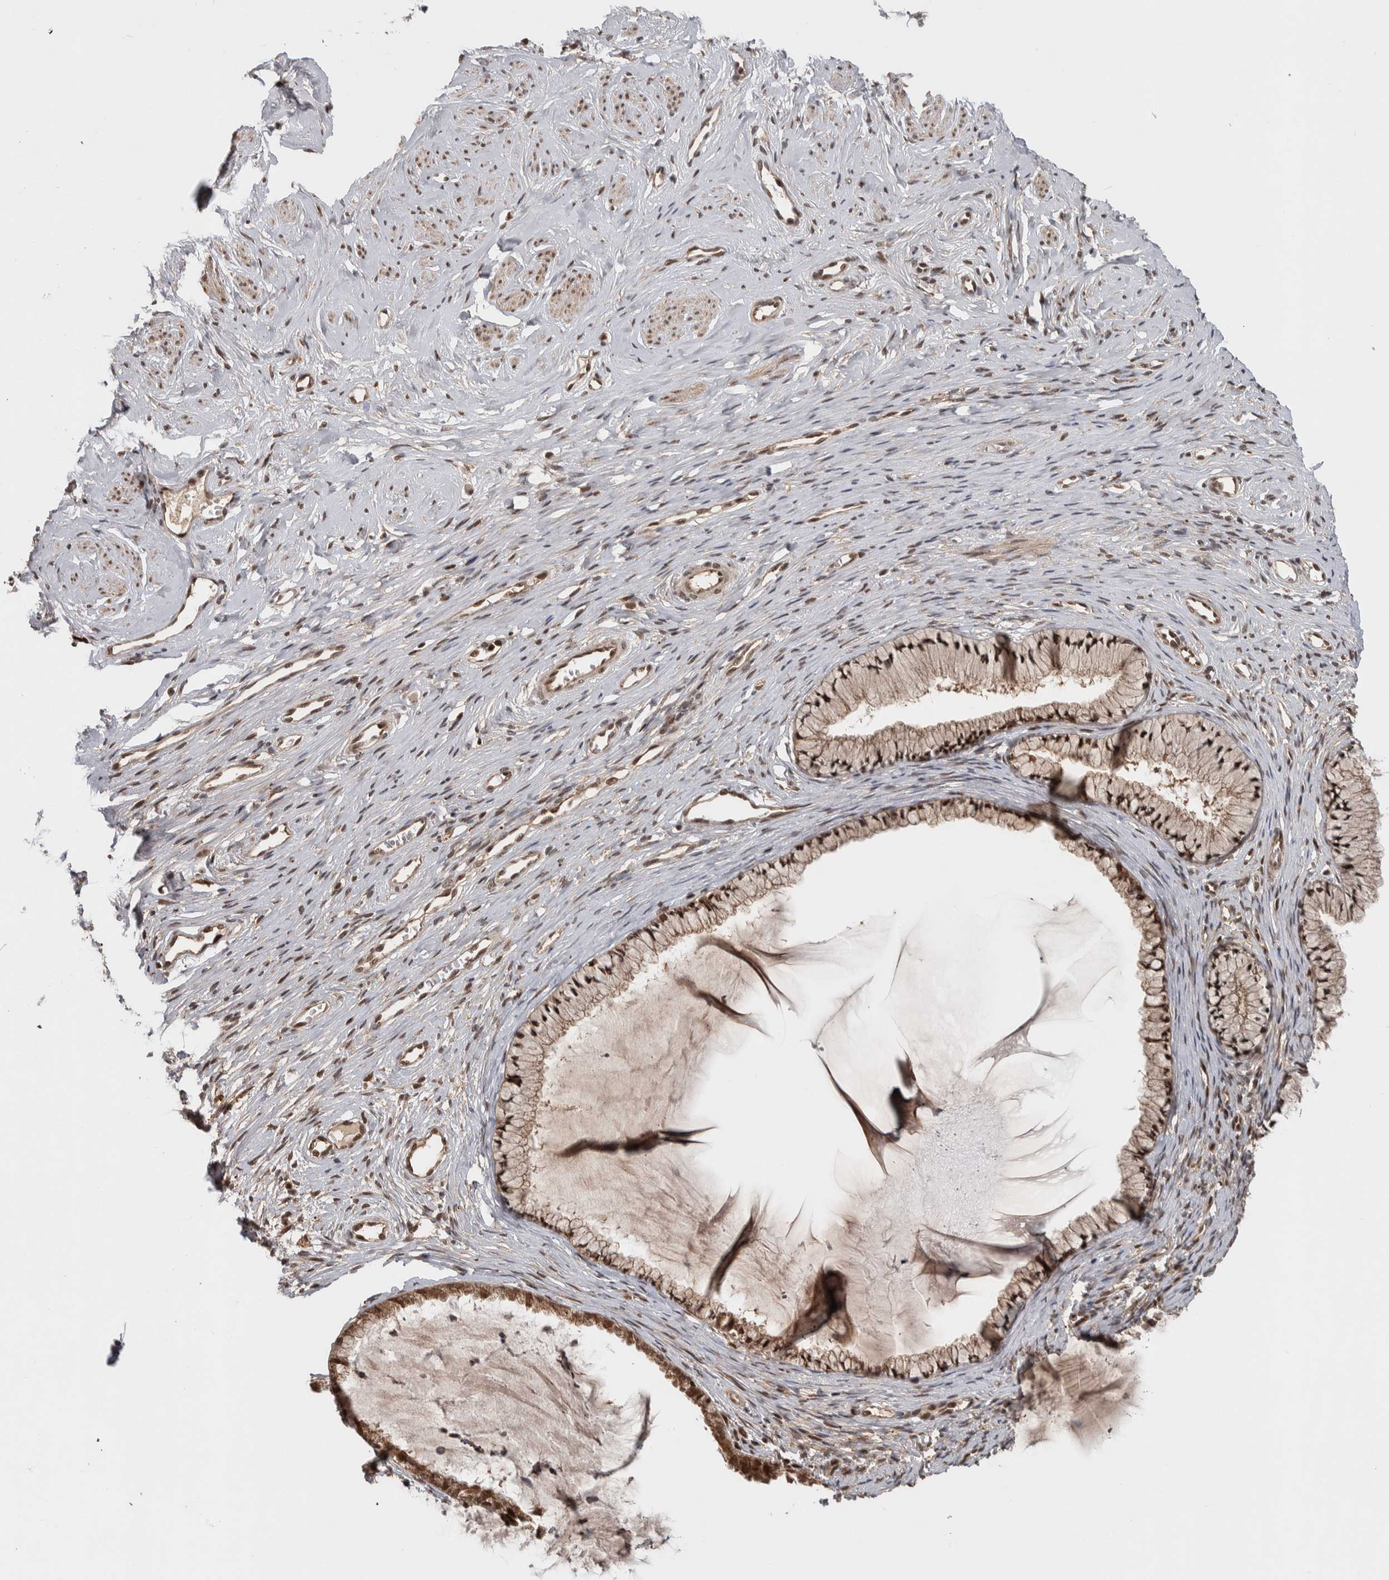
{"staining": {"intensity": "strong", "quantity": ">75%", "location": "nuclear"}, "tissue": "cervix", "cell_type": "Glandular cells", "image_type": "normal", "snomed": [{"axis": "morphology", "description": "Normal tissue, NOS"}, {"axis": "topography", "description": "Cervix"}], "caption": "An image of human cervix stained for a protein exhibits strong nuclear brown staining in glandular cells.", "gene": "RPS6KA4", "patient": {"sex": "female", "age": 77}}